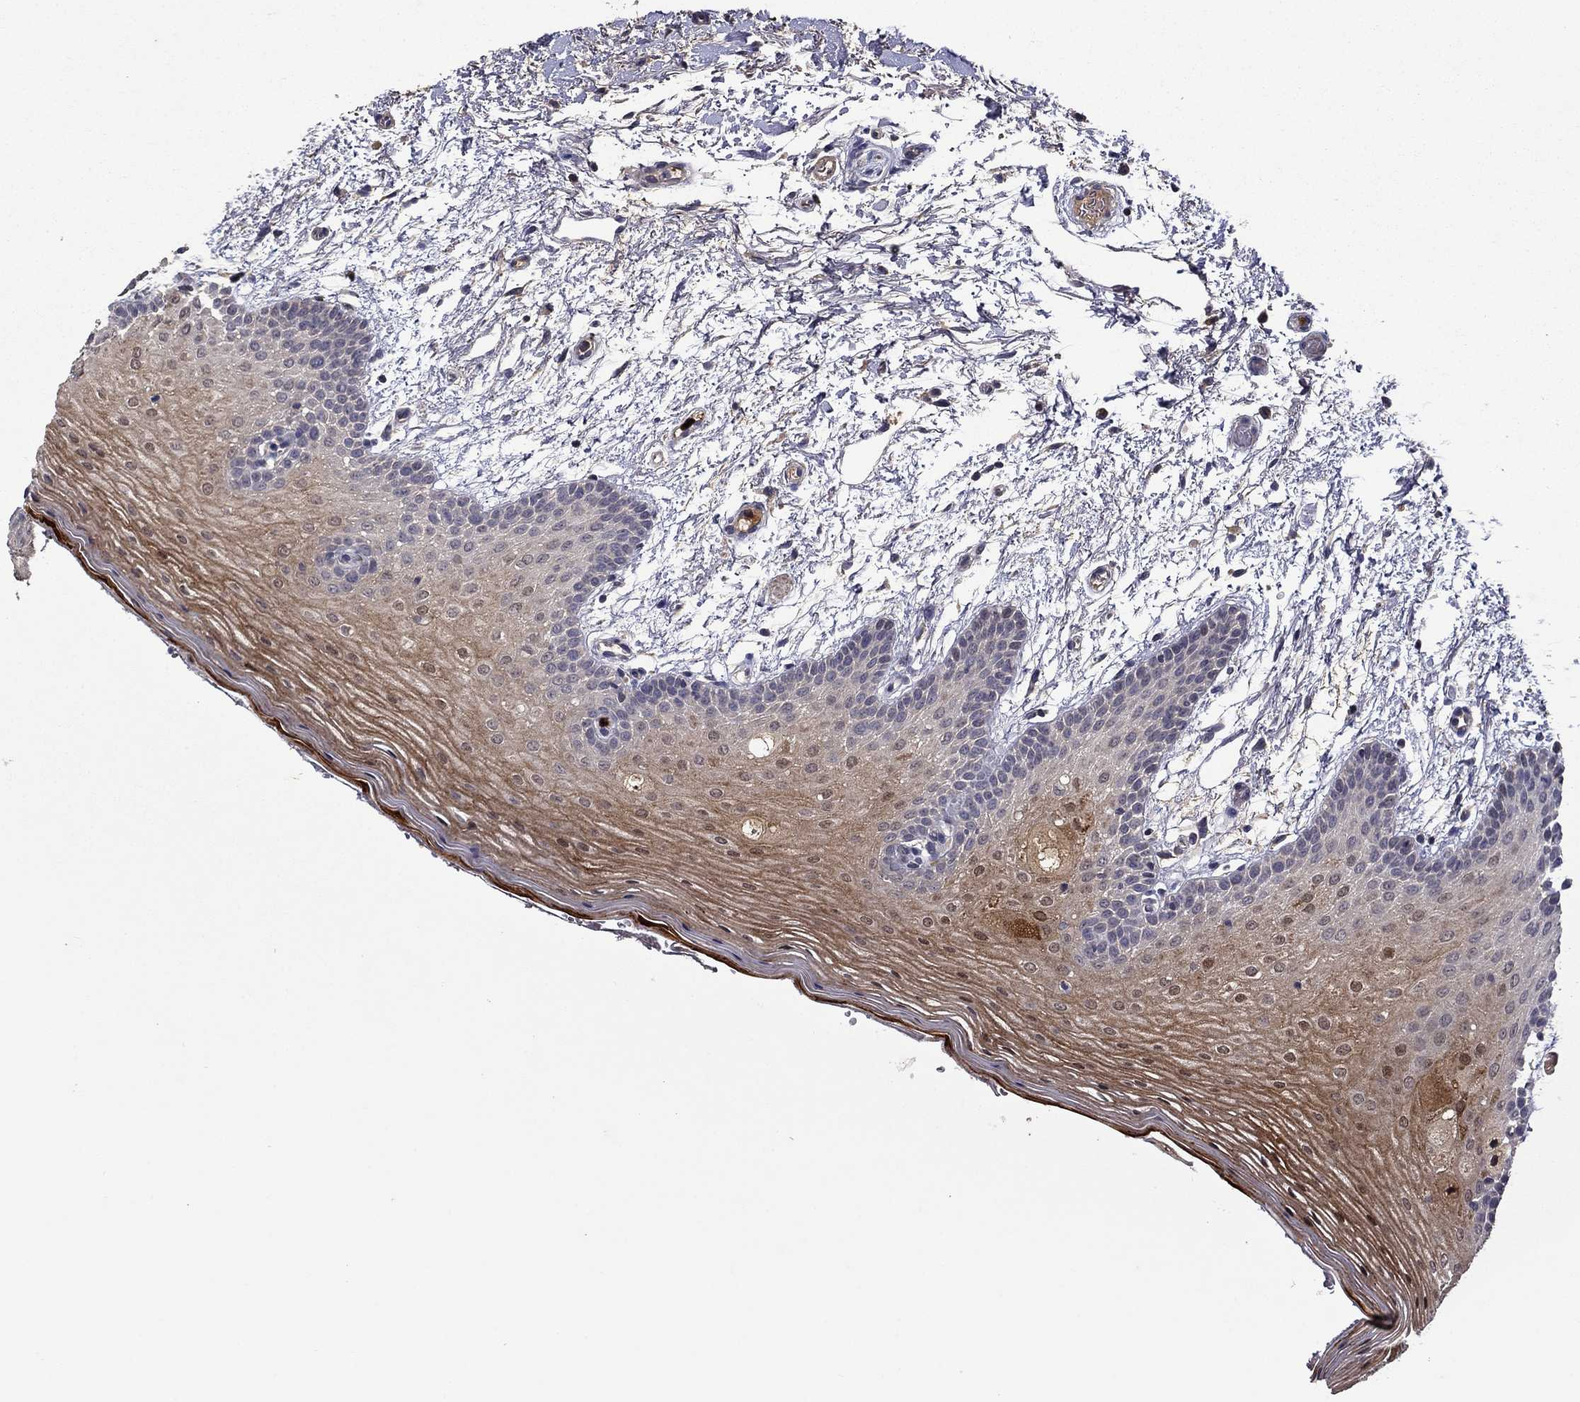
{"staining": {"intensity": "moderate", "quantity": ">75%", "location": "cytoplasmic/membranous"}, "tissue": "oral mucosa", "cell_type": "Squamous epithelial cells", "image_type": "normal", "snomed": [{"axis": "morphology", "description": "Normal tissue, NOS"}, {"axis": "topography", "description": "Oral tissue"}, {"axis": "topography", "description": "Tounge, NOS"}], "caption": "Protein positivity by IHC shows moderate cytoplasmic/membranous expression in about >75% of squamous epithelial cells in normal oral mucosa. The protein of interest is shown in brown color, while the nuclei are stained blue.", "gene": "SATB1", "patient": {"sex": "female", "age": 86}}